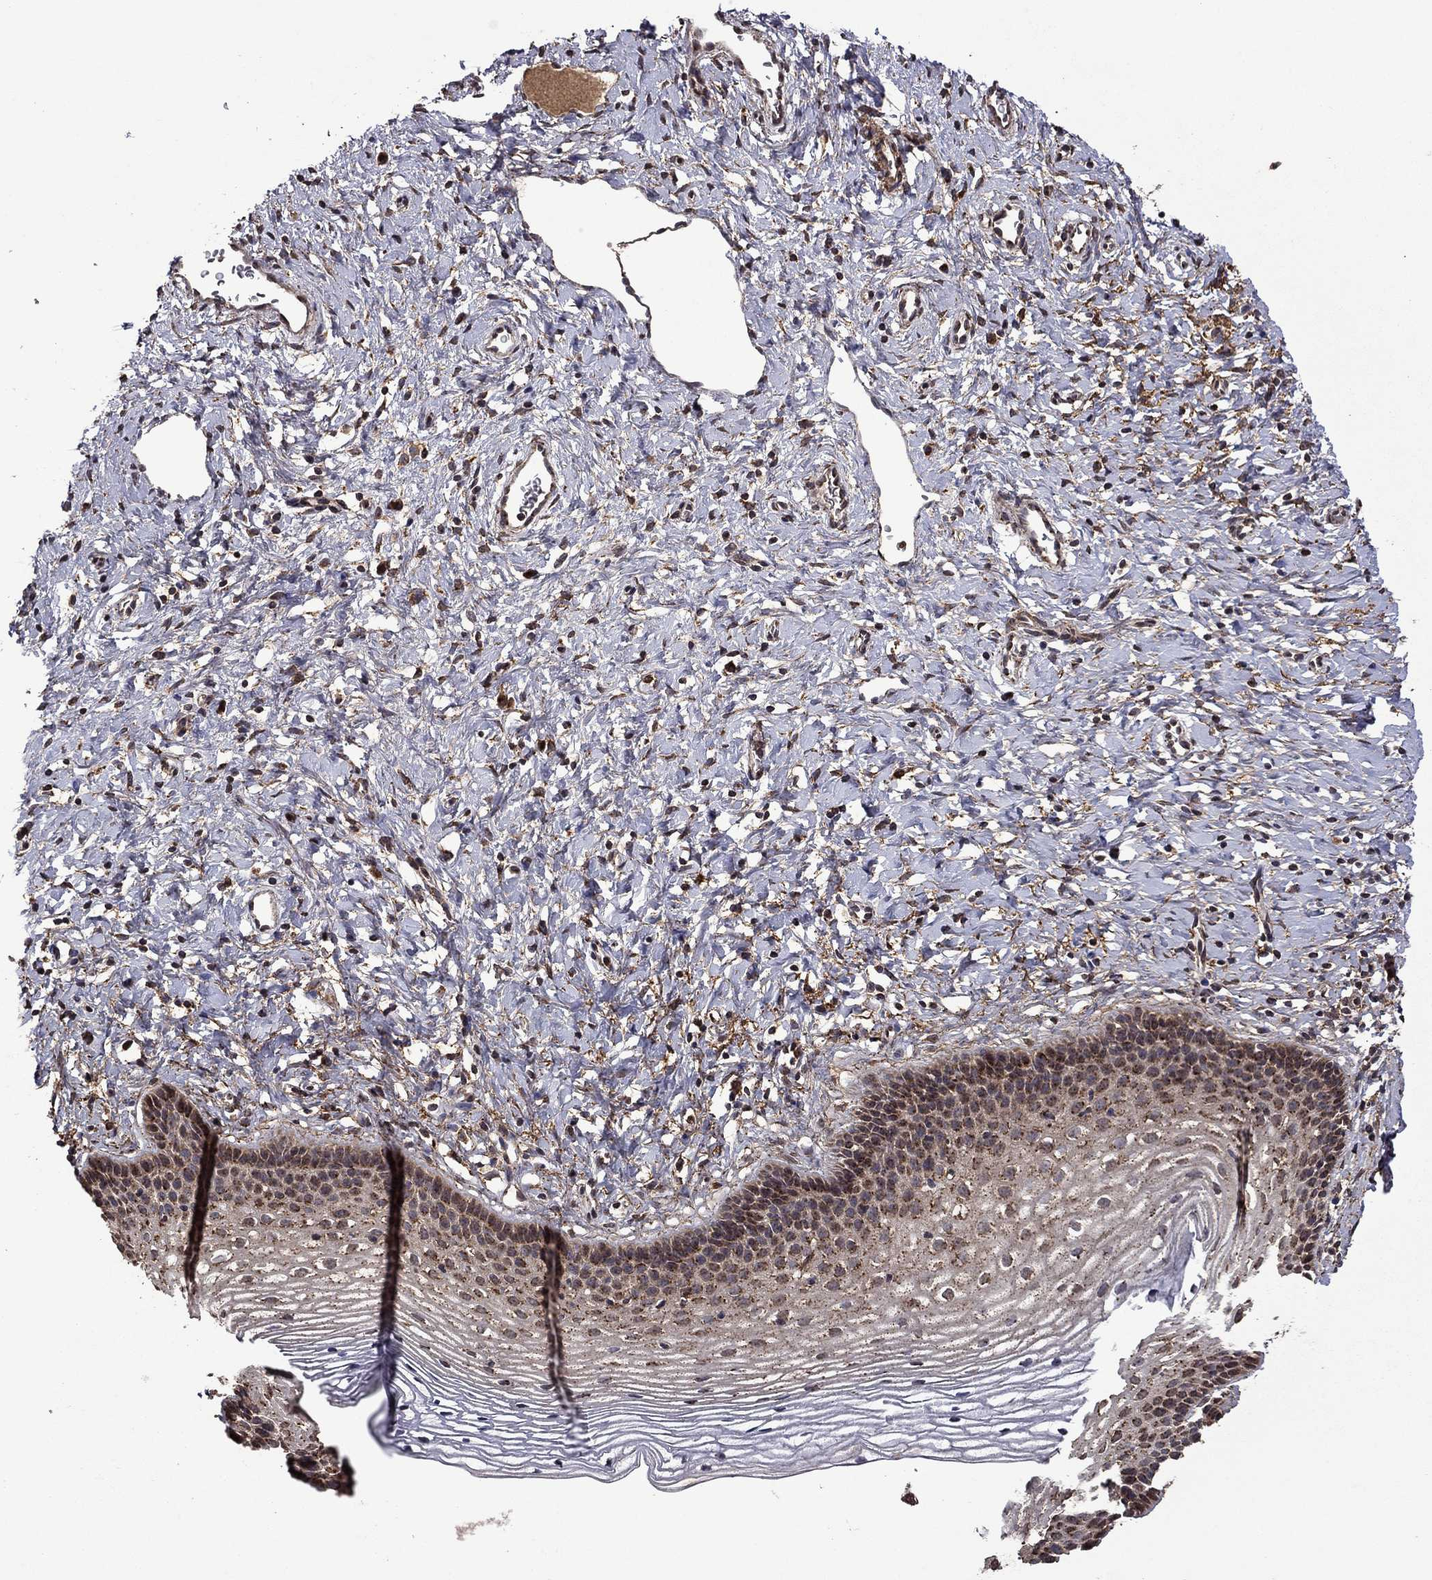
{"staining": {"intensity": "moderate", "quantity": ">75%", "location": "cytoplasmic/membranous"}, "tissue": "cervix", "cell_type": "Squamous epithelial cells", "image_type": "normal", "snomed": [{"axis": "morphology", "description": "Normal tissue, NOS"}, {"axis": "topography", "description": "Cervix"}], "caption": "Protein staining of unremarkable cervix exhibits moderate cytoplasmic/membranous positivity in approximately >75% of squamous epithelial cells.", "gene": "ITM2B", "patient": {"sex": "female", "age": 39}}